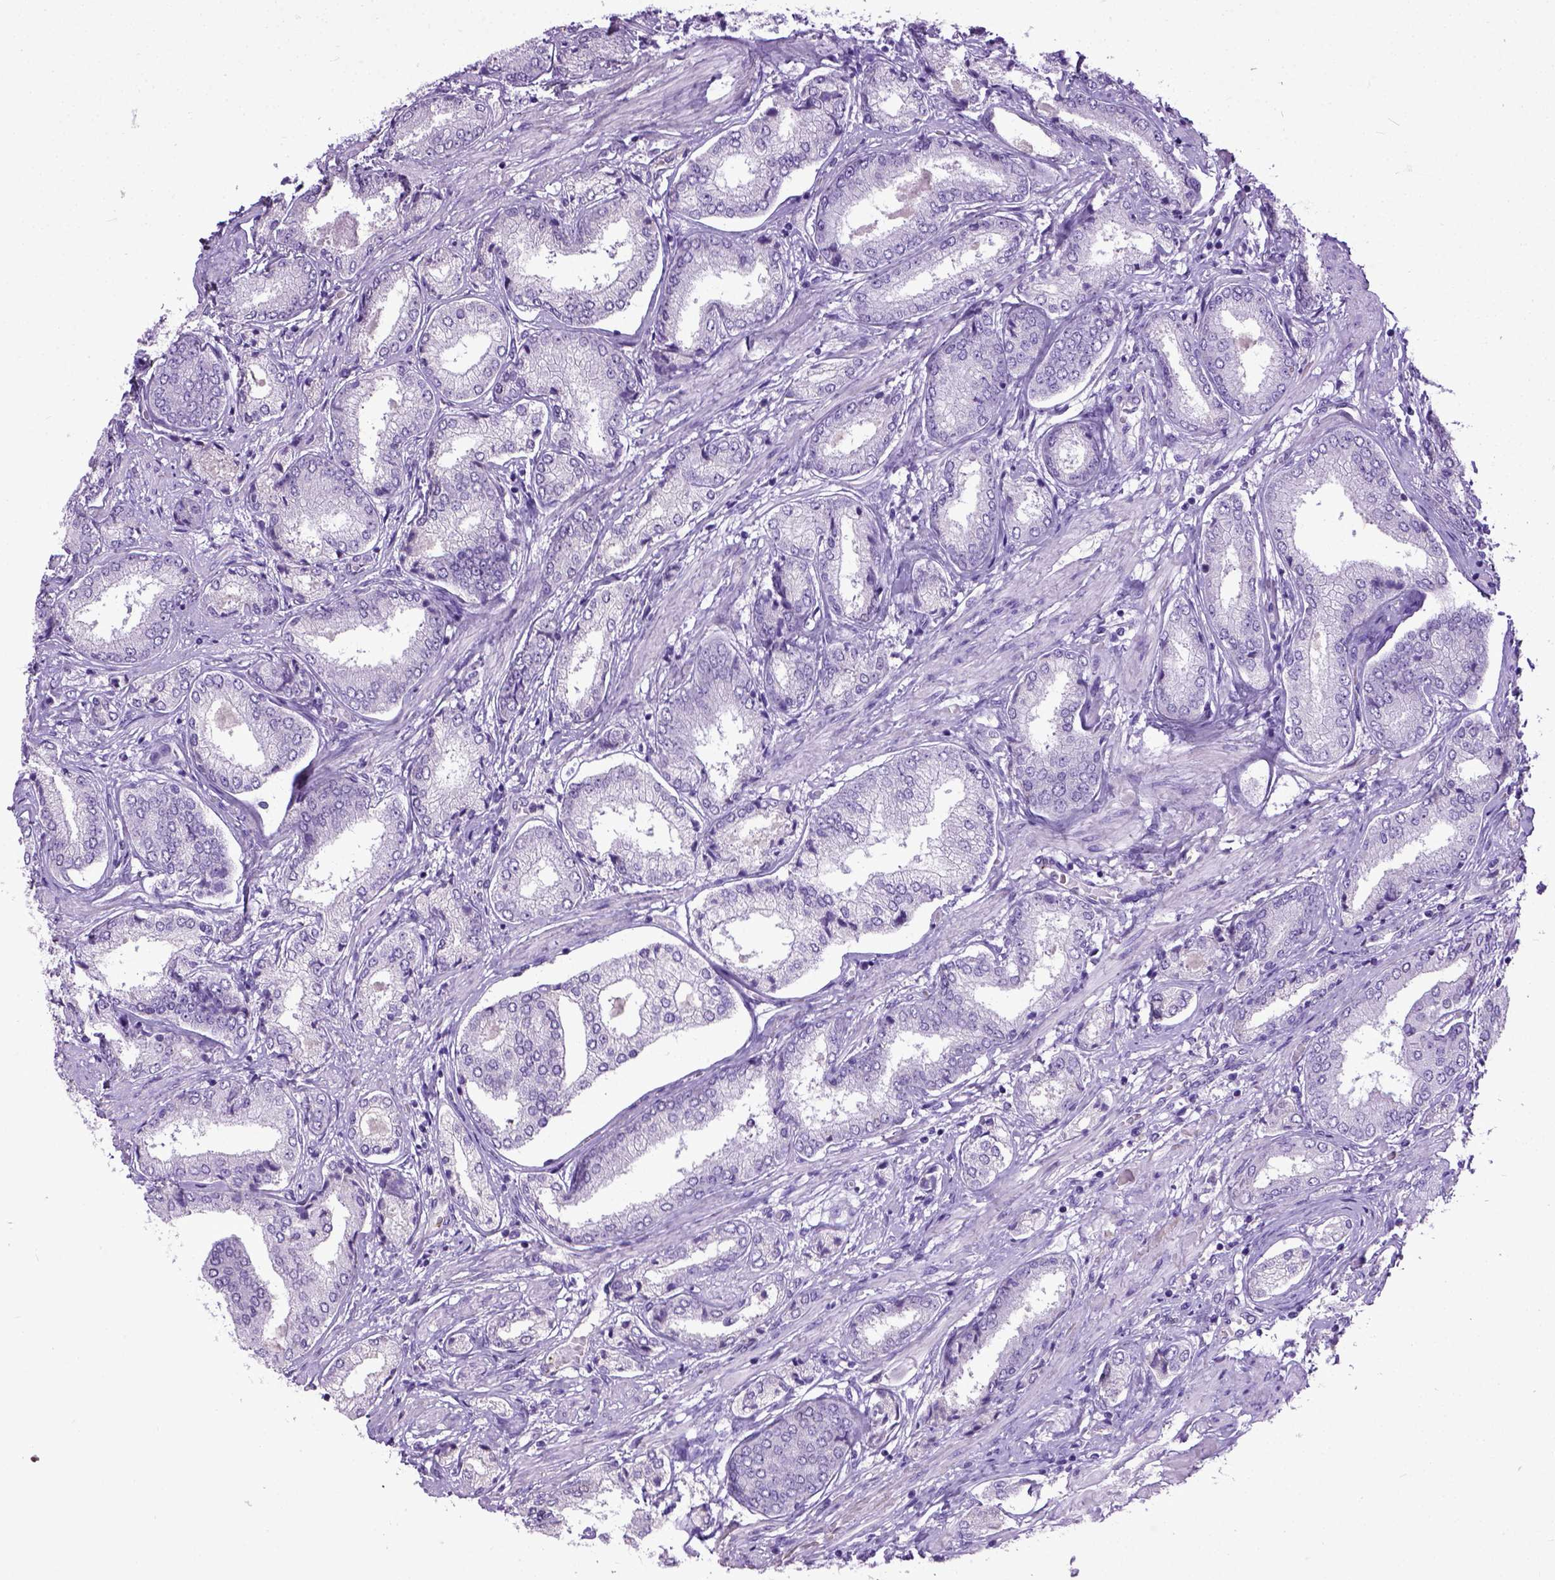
{"staining": {"intensity": "negative", "quantity": "none", "location": "none"}, "tissue": "prostate cancer", "cell_type": "Tumor cells", "image_type": "cancer", "snomed": [{"axis": "morphology", "description": "Adenocarcinoma, NOS"}, {"axis": "topography", "description": "Prostate"}], "caption": "Immunohistochemistry (IHC) of prostate adenocarcinoma reveals no staining in tumor cells.", "gene": "ADAMTS8", "patient": {"sex": "male", "age": 63}}